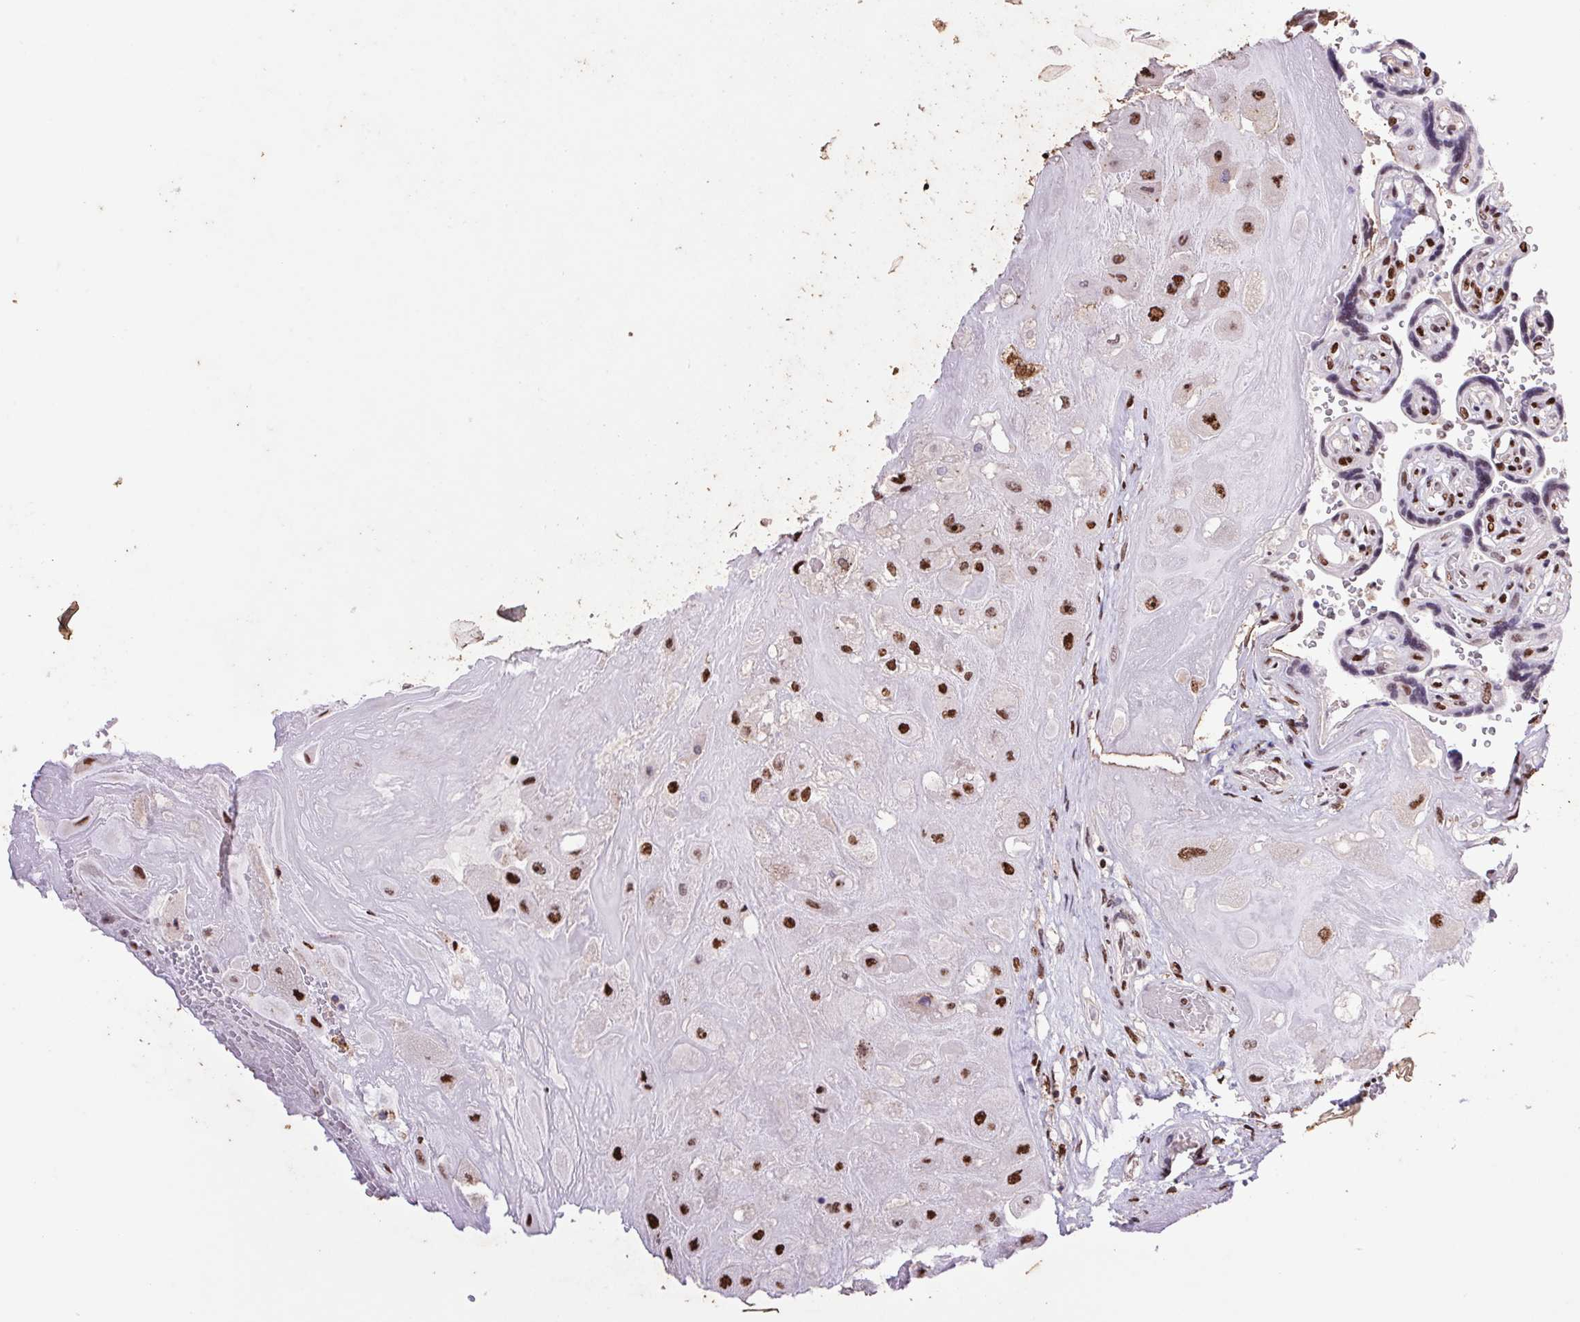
{"staining": {"intensity": "strong", "quantity": ">75%", "location": "nuclear"}, "tissue": "placenta", "cell_type": "Decidual cells", "image_type": "normal", "snomed": [{"axis": "morphology", "description": "Normal tissue, NOS"}, {"axis": "topography", "description": "Placenta"}], "caption": "This histopathology image shows unremarkable placenta stained with immunohistochemistry to label a protein in brown. The nuclear of decidual cells show strong positivity for the protein. Nuclei are counter-stained blue.", "gene": "LDLRAD4", "patient": {"sex": "female", "age": 32}}